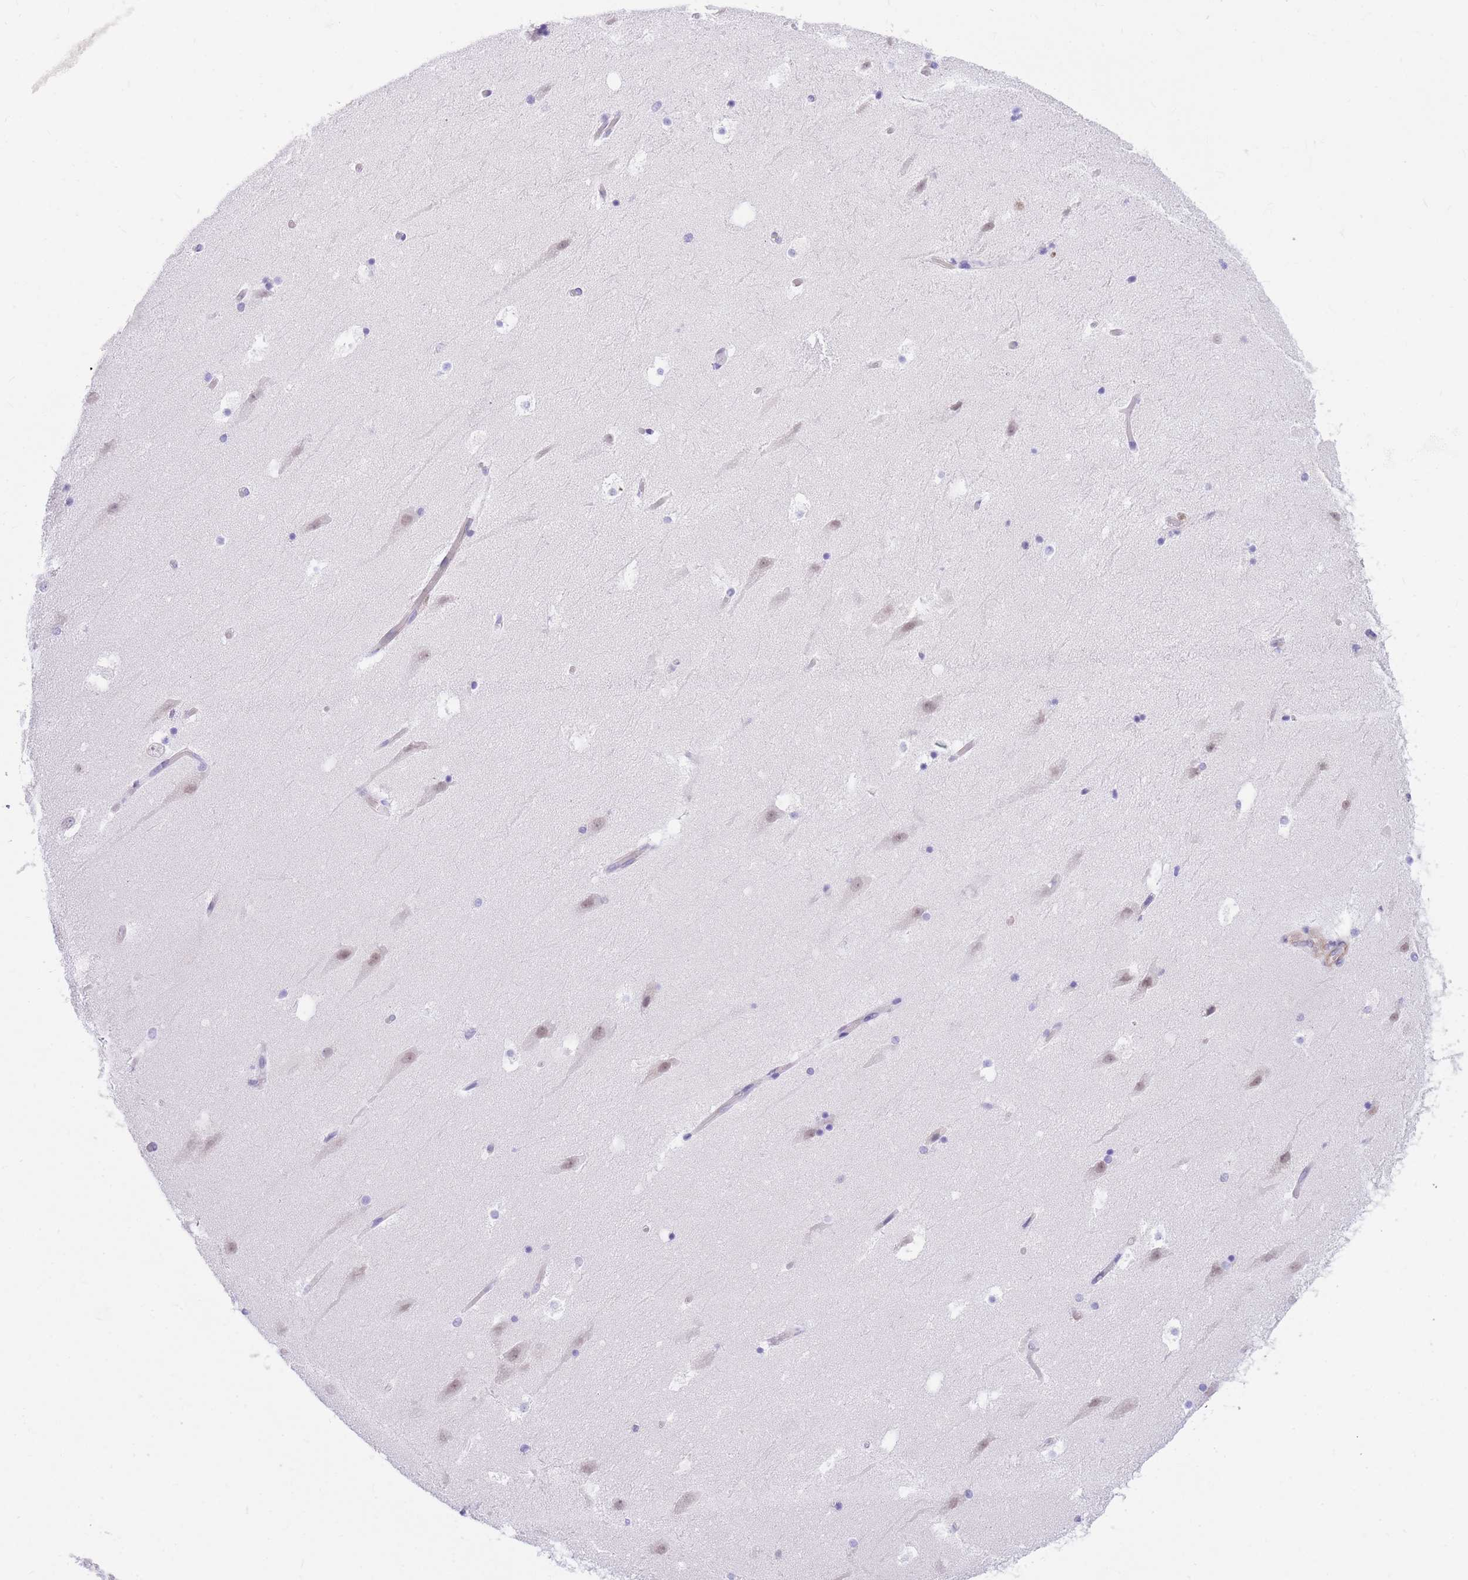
{"staining": {"intensity": "negative", "quantity": "none", "location": "none"}, "tissue": "hippocampus", "cell_type": "Glial cells", "image_type": "normal", "snomed": [{"axis": "morphology", "description": "Normal tissue, NOS"}, {"axis": "topography", "description": "Hippocampus"}], "caption": "A high-resolution image shows IHC staining of benign hippocampus, which shows no significant expression in glial cells. Brightfield microscopy of immunohistochemistry stained with DAB (3,3'-diaminobenzidine) (brown) and hematoxylin (blue), captured at high magnification.", "gene": "SRSF12", "patient": {"sex": "female", "age": 52}}